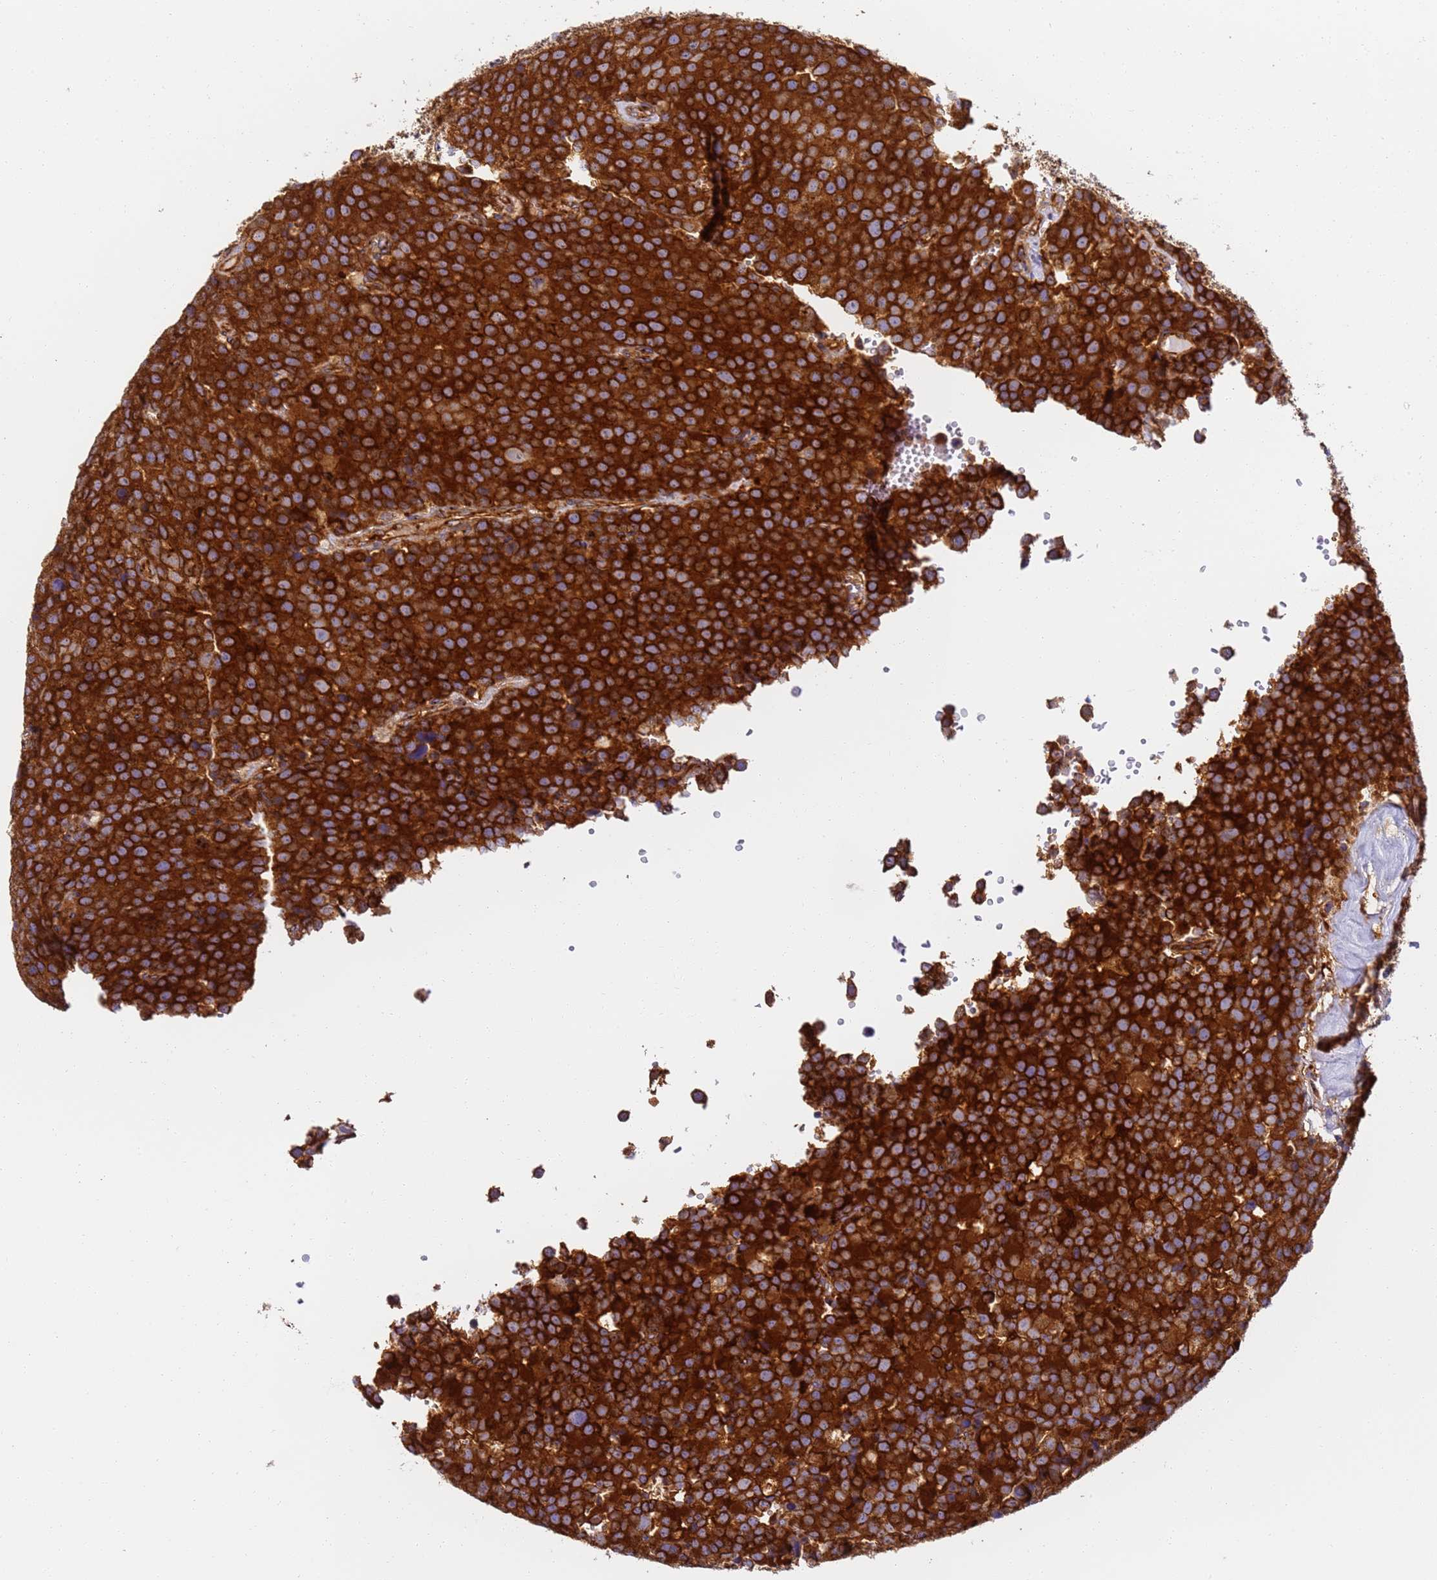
{"staining": {"intensity": "strong", "quantity": ">75%", "location": "cytoplasmic/membranous"}, "tissue": "testis cancer", "cell_type": "Tumor cells", "image_type": "cancer", "snomed": [{"axis": "morphology", "description": "Seminoma, NOS"}, {"axis": "topography", "description": "Testis"}], "caption": "Human testis seminoma stained for a protein (brown) reveals strong cytoplasmic/membranous positive expression in approximately >75% of tumor cells.", "gene": "DYNC1I2", "patient": {"sex": "male", "age": 71}}